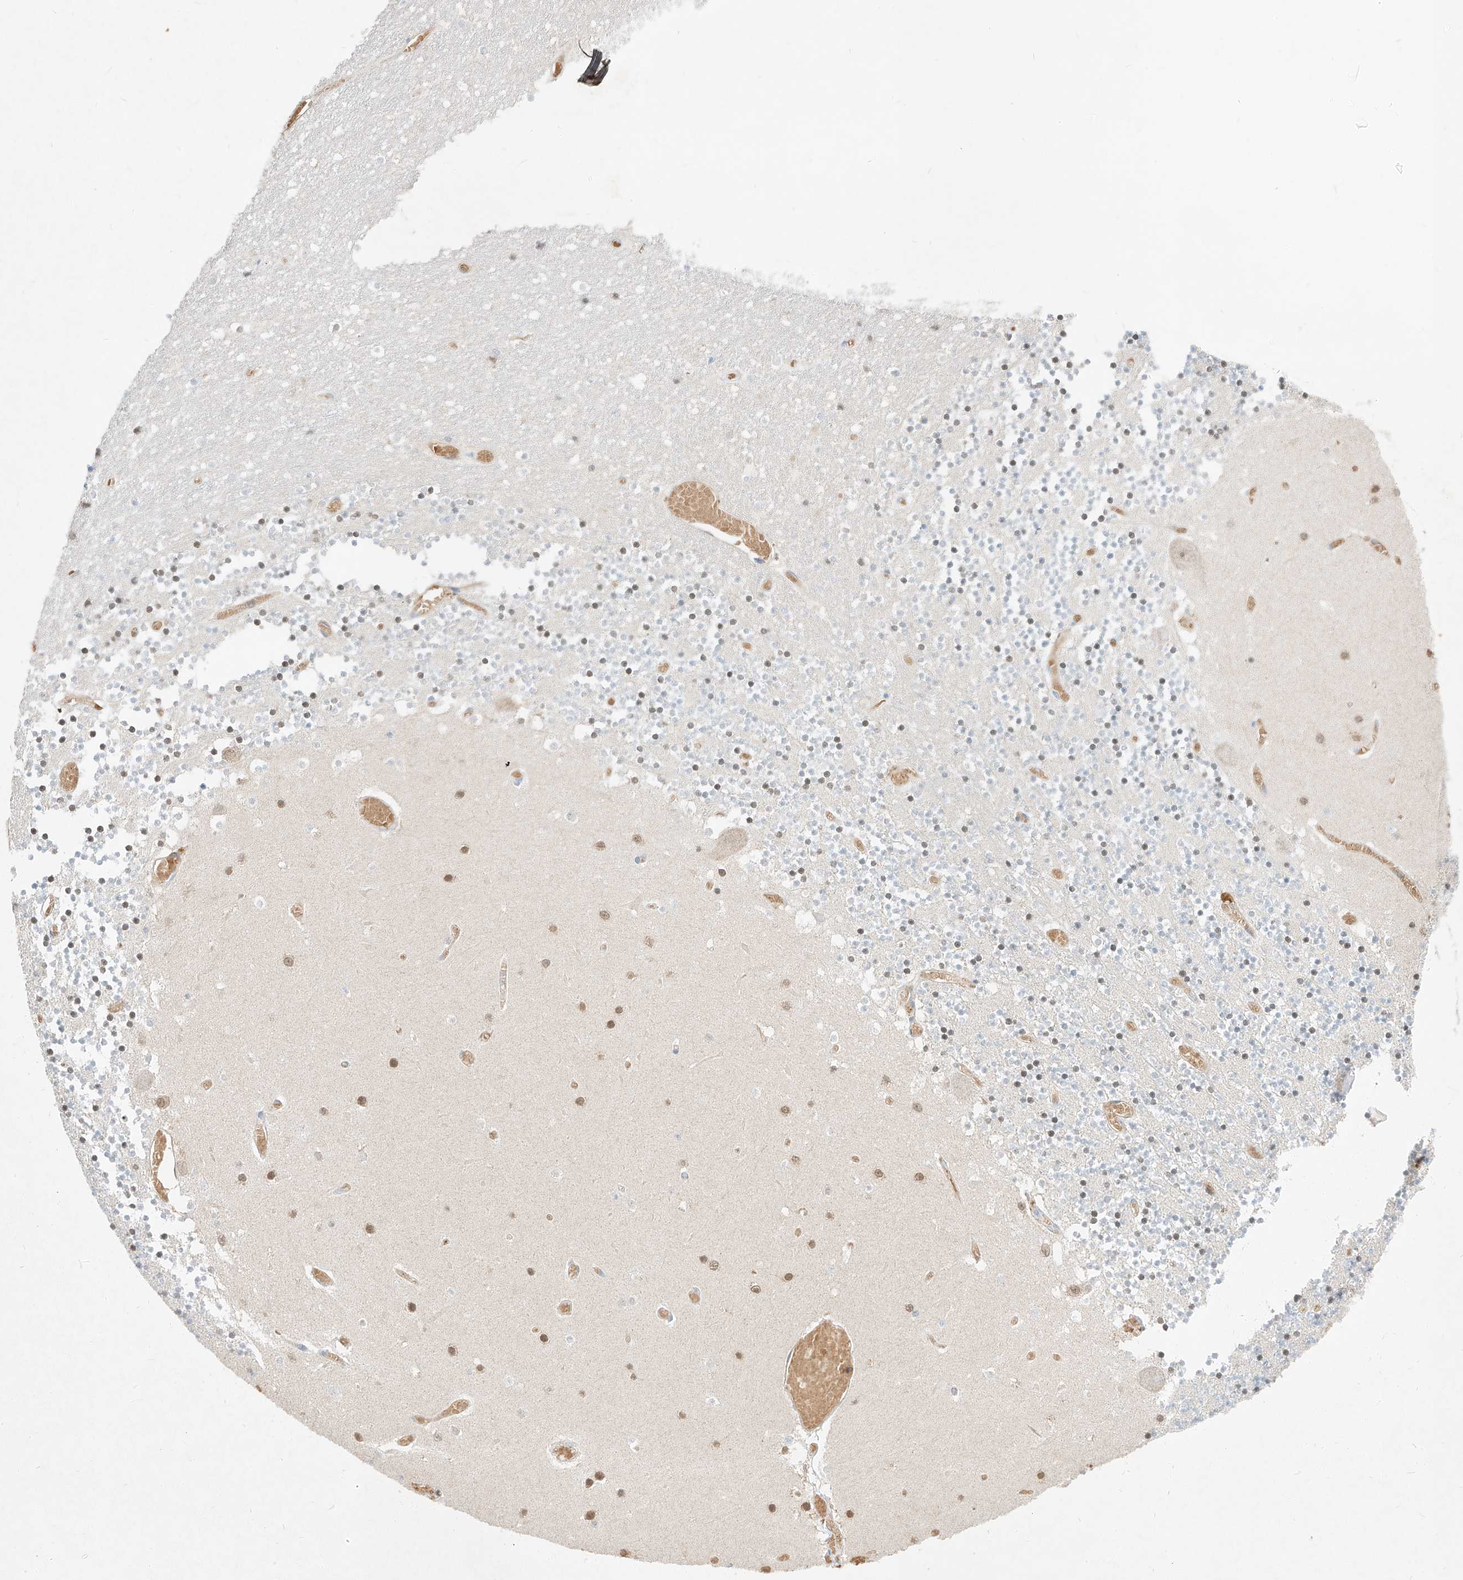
{"staining": {"intensity": "negative", "quantity": "none", "location": "none"}, "tissue": "cerebellum", "cell_type": "Cells in granular layer", "image_type": "normal", "snomed": [{"axis": "morphology", "description": "Normal tissue, NOS"}, {"axis": "topography", "description": "Cerebellum"}], "caption": "Protein analysis of unremarkable cerebellum shows no significant positivity in cells in granular layer. The staining is performed using DAB brown chromogen with nuclei counter-stained in using hematoxylin.", "gene": "SYTL3", "patient": {"sex": "female", "age": 28}}